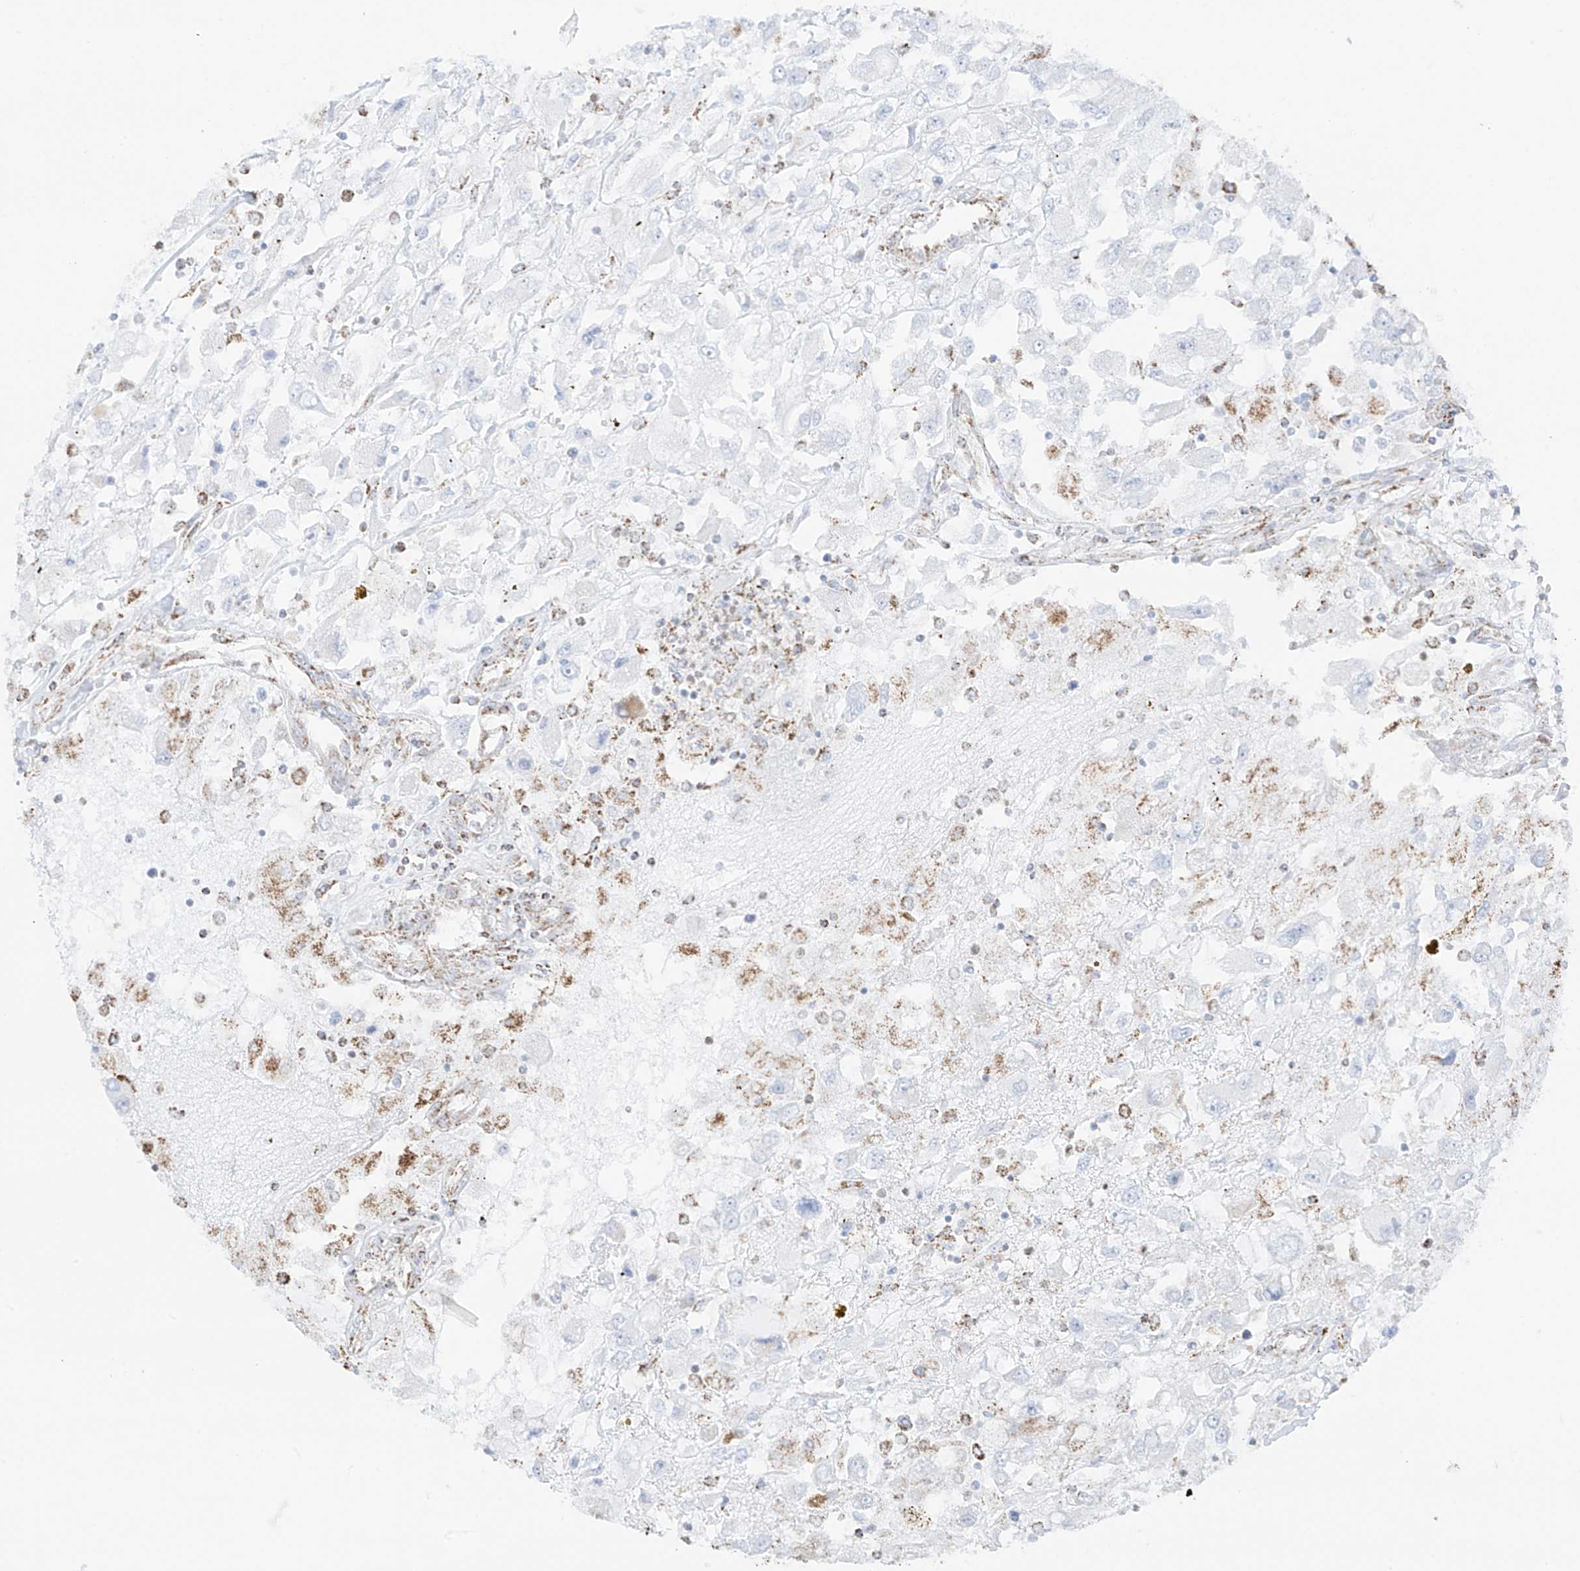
{"staining": {"intensity": "negative", "quantity": "none", "location": "none"}, "tissue": "renal cancer", "cell_type": "Tumor cells", "image_type": "cancer", "snomed": [{"axis": "morphology", "description": "Adenocarcinoma, NOS"}, {"axis": "topography", "description": "Kidney"}], "caption": "Human renal adenocarcinoma stained for a protein using IHC demonstrates no staining in tumor cells.", "gene": "XKR3", "patient": {"sex": "female", "age": 52}}